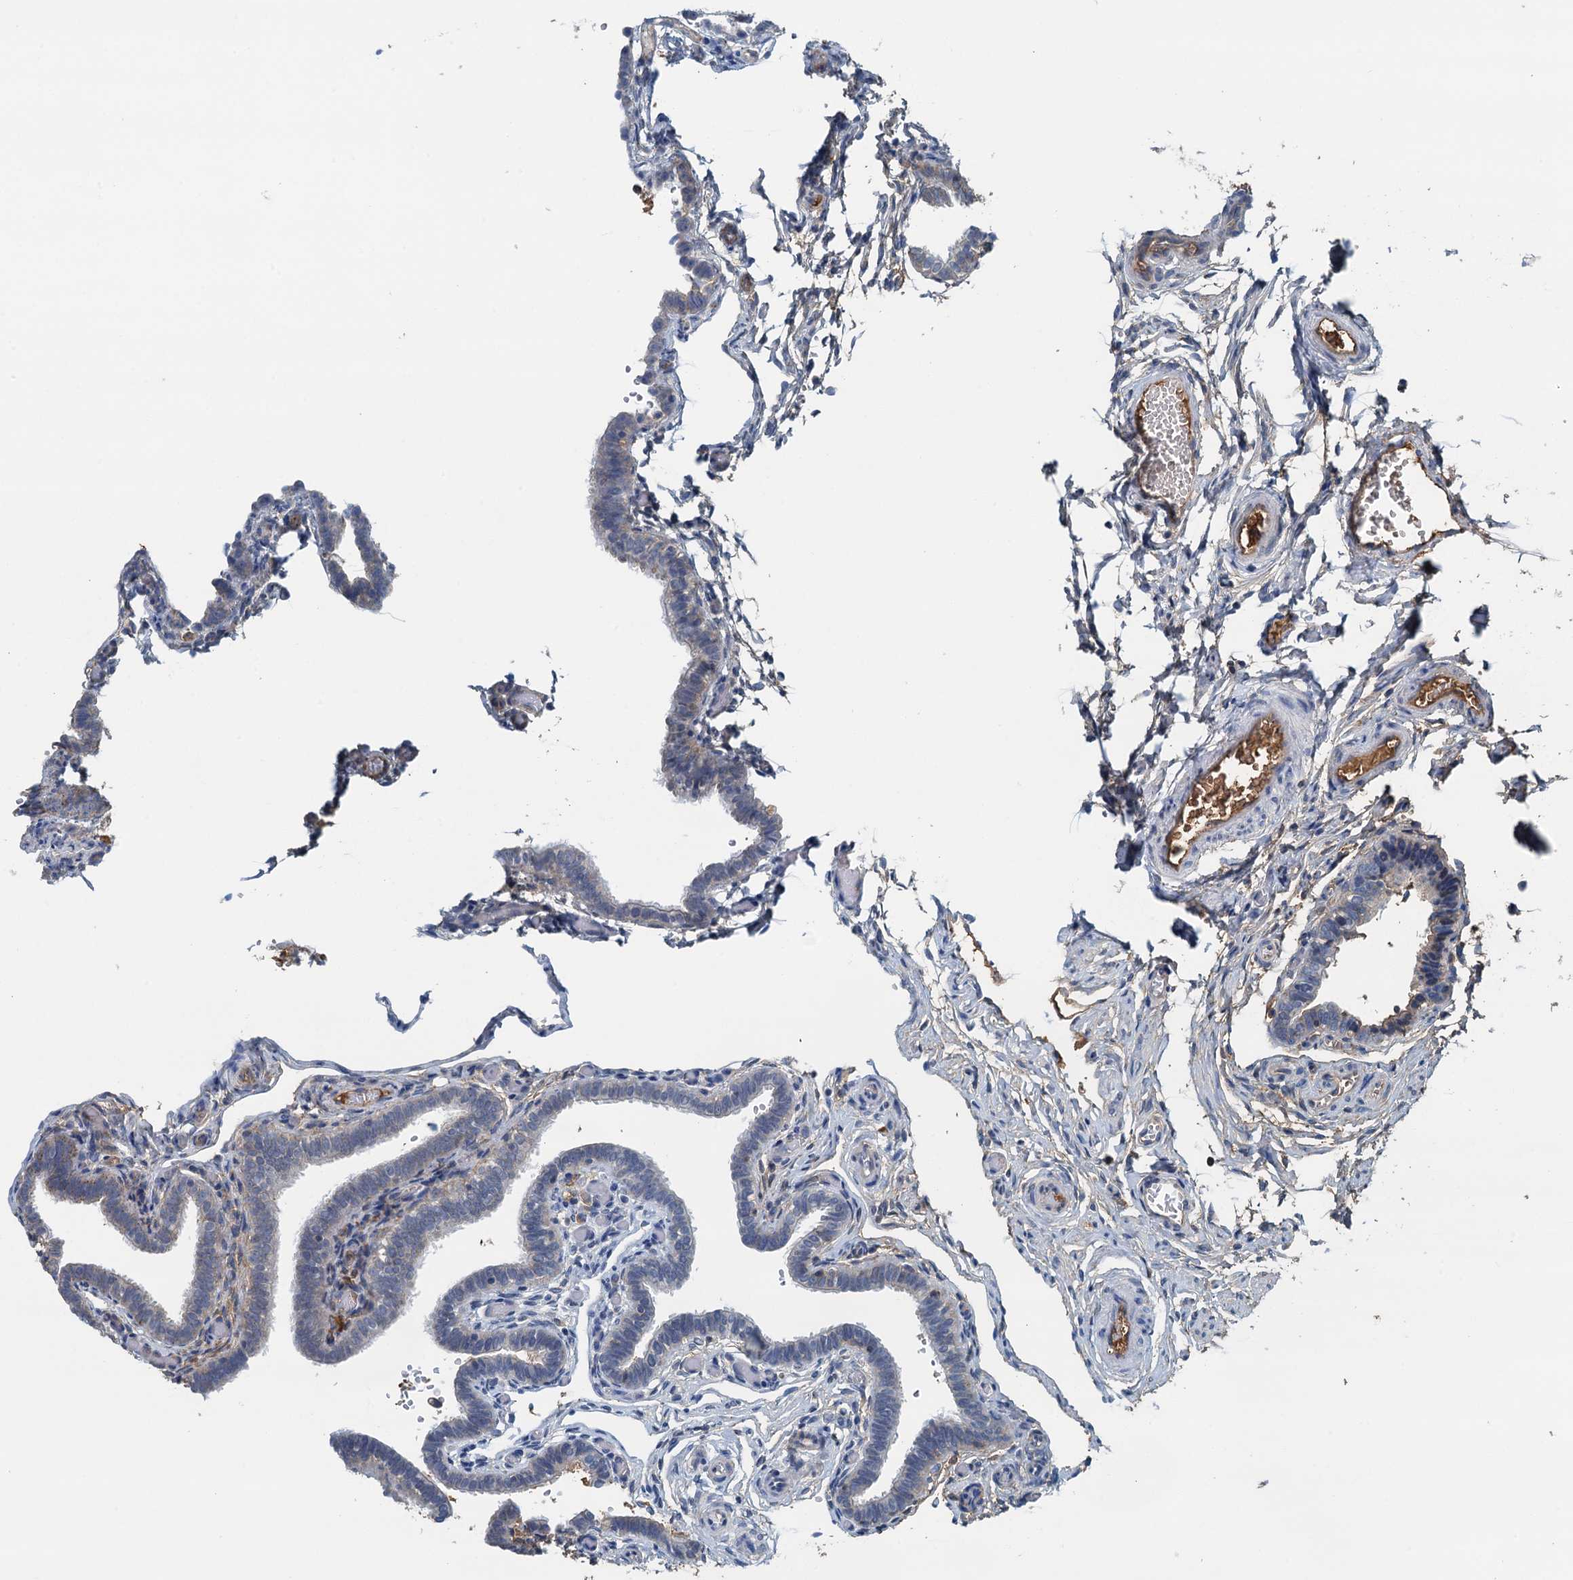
{"staining": {"intensity": "negative", "quantity": "none", "location": "none"}, "tissue": "fallopian tube", "cell_type": "Glandular cells", "image_type": "normal", "snomed": [{"axis": "morphology", "description": "Normal tissue, NOS"}, {"axis": "topography", "description": "Fallopian tube"}], "caption": "The photomicrograph reveals no staining of glandular cells in unremarkable fallopian tube.", "gene": "LSM14B", "patient": {"sex": "female", "age": 36}}